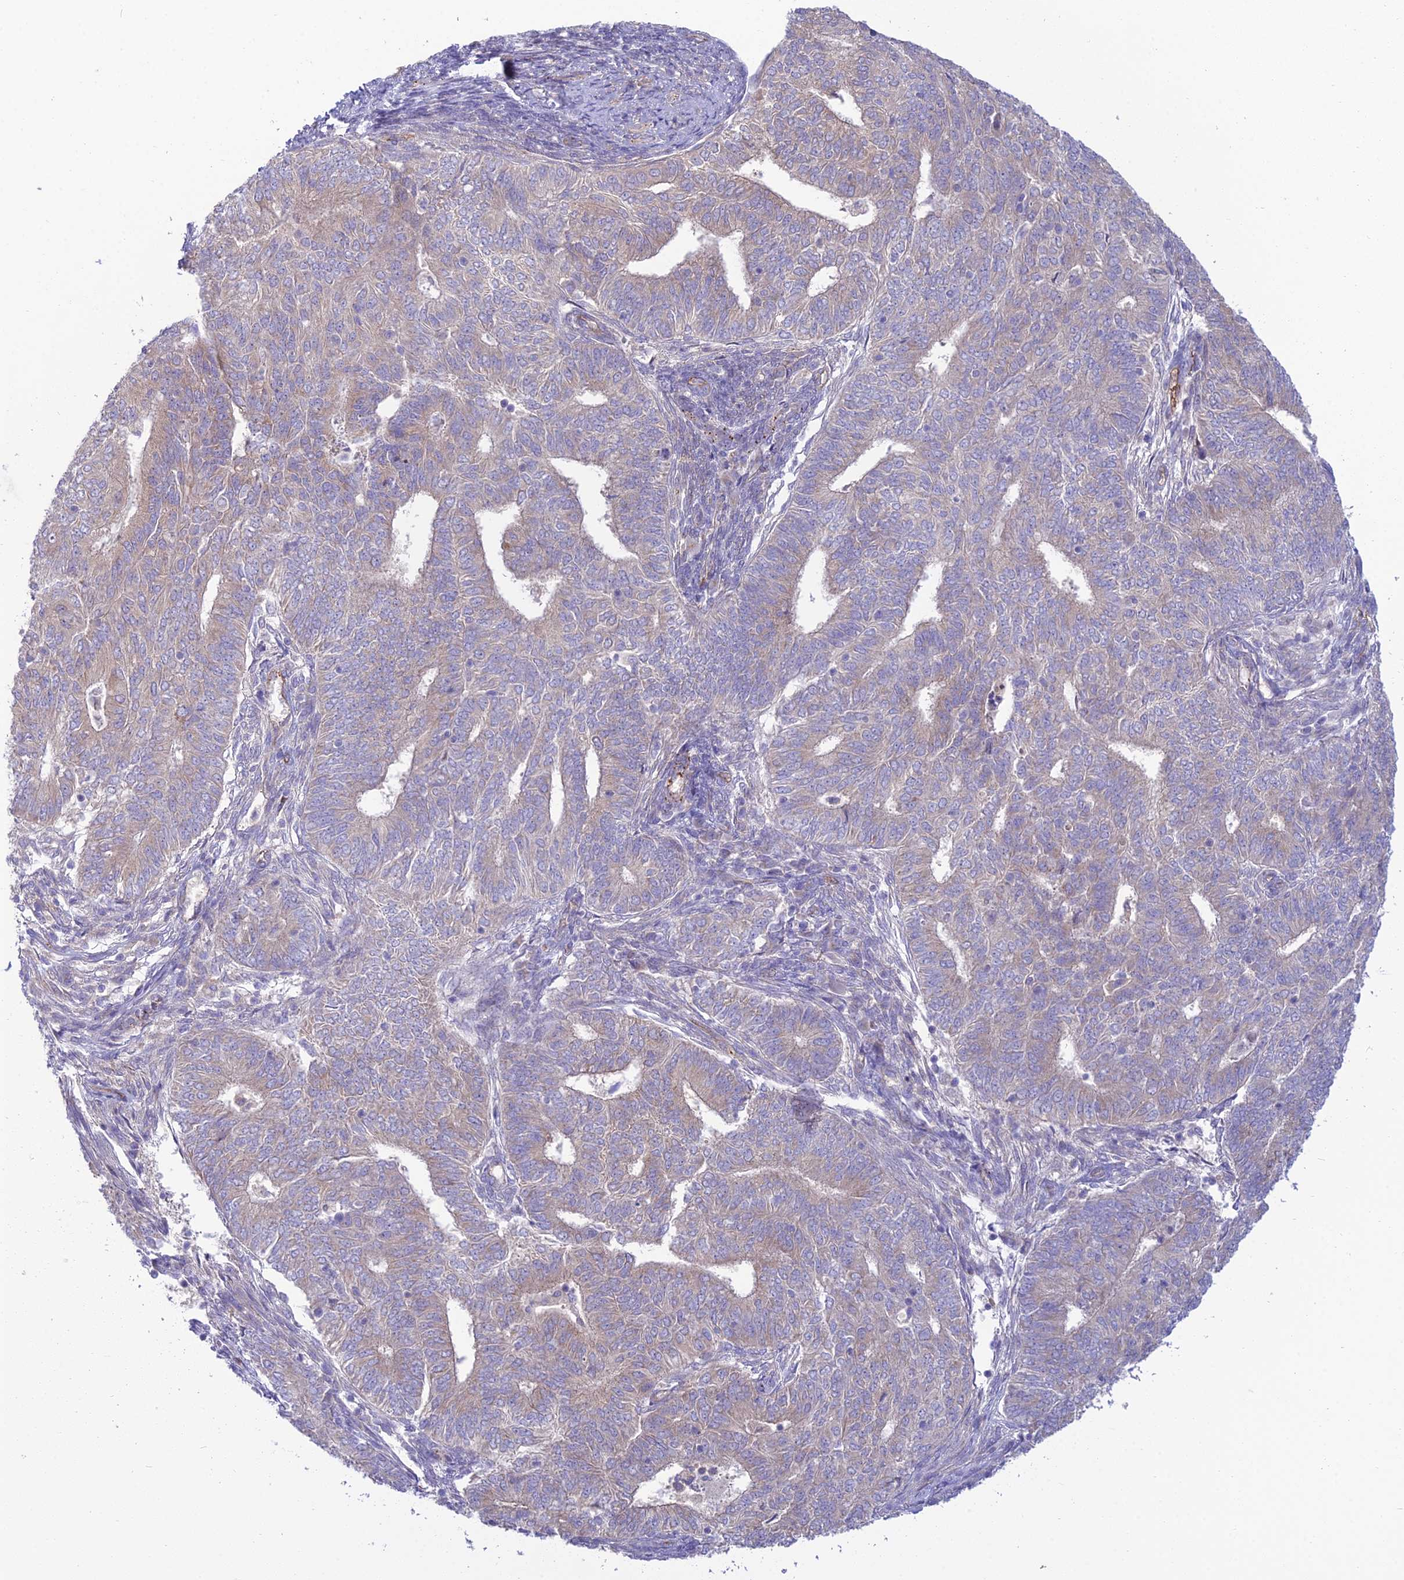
{"staining": {"intensity": "weak", "quantity": "25%-75%", "location": "cytoplasmic/membranous"}, "tissue": "endometrial cancer", "cell_type": "Tumor cells", "image_type": "cancer", "snomed": [{"axis": "morphology", "description": "Adenocarcinoma, NOS"}, {"axis": "topography", "description": "Endometrium"}], "caption": "Tumor cells exhibit low levels of weak cytoplasmic/membranous staining in about 25%-75% of cells in adenocarcinoma (endometrial).", "gene": "DUS2", "patient": {"sex": "female", "age": 62}}